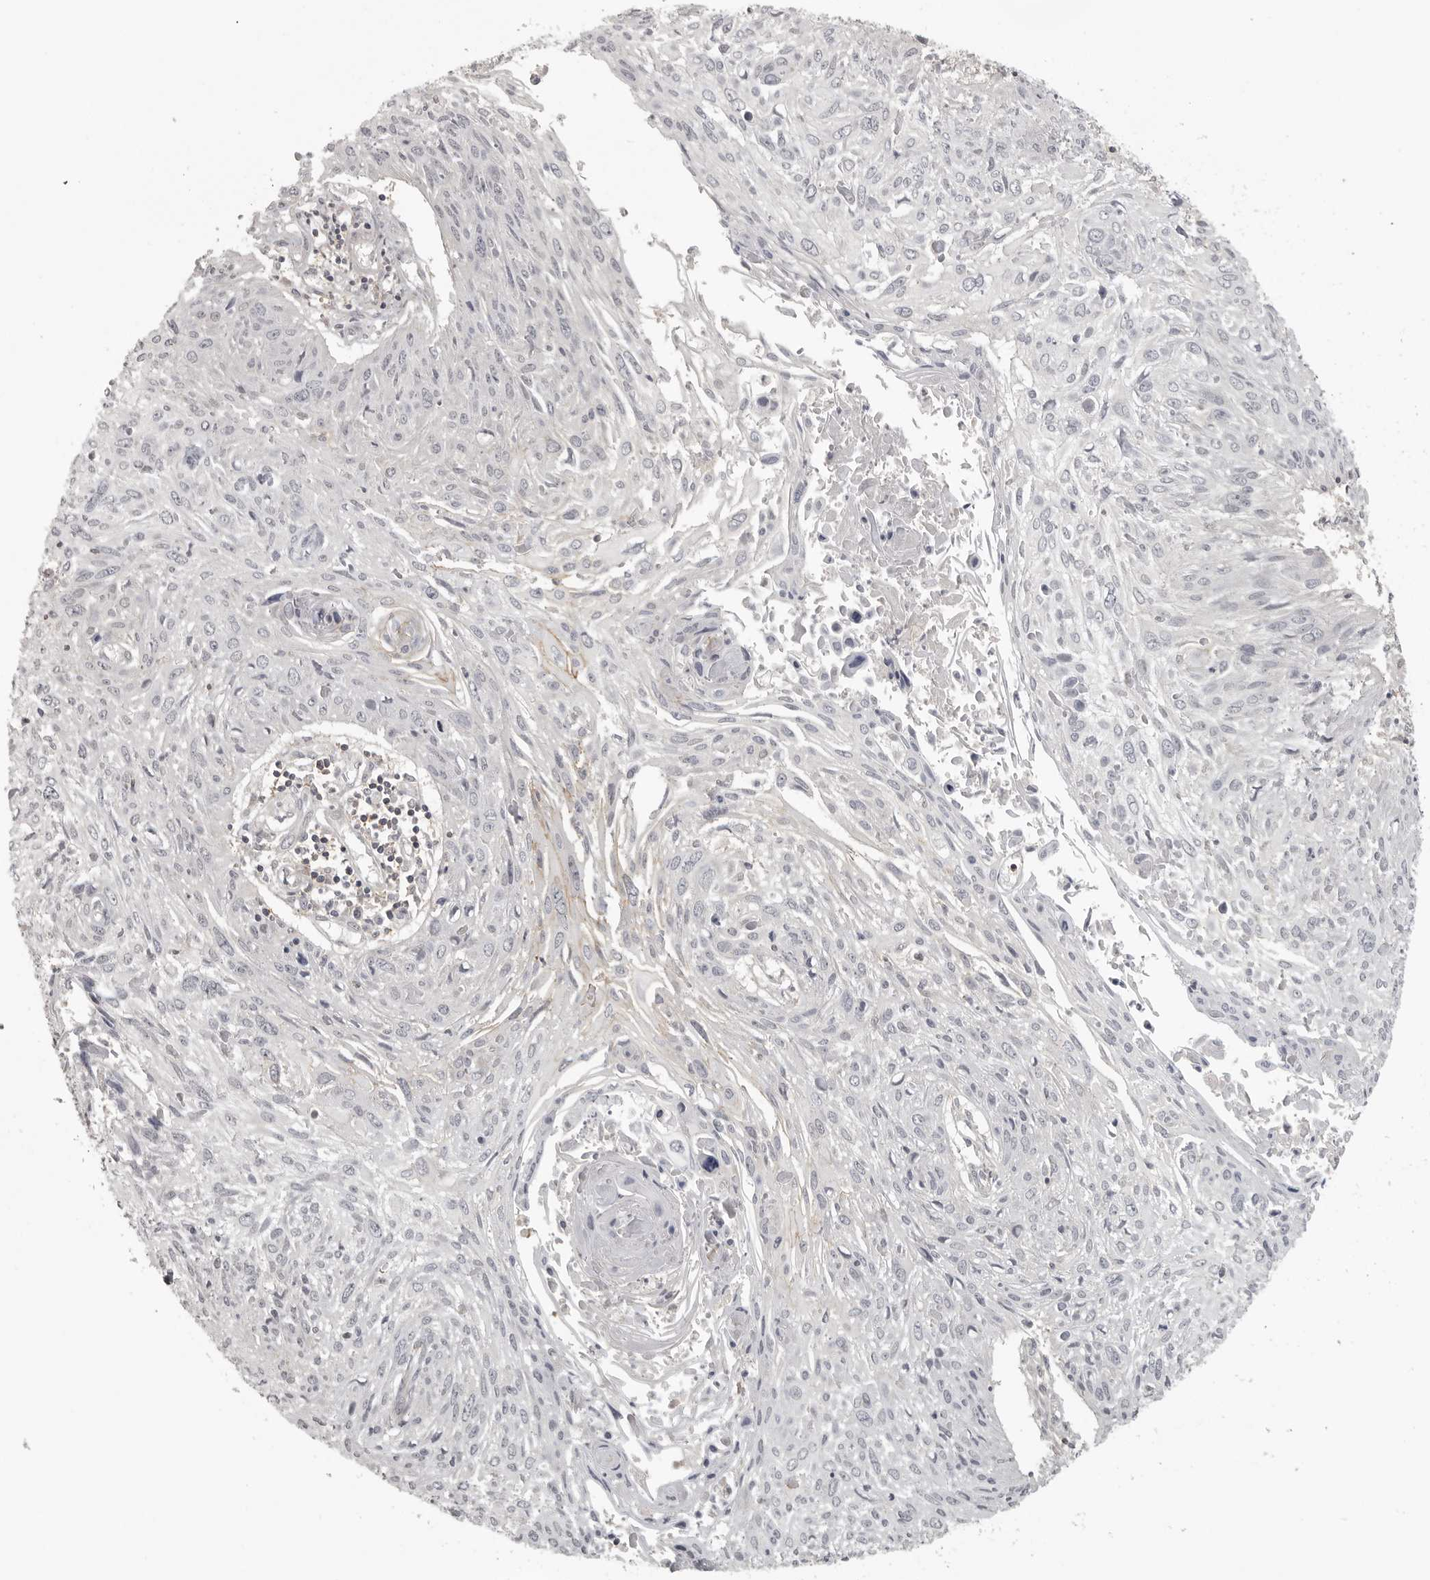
{"staining": {"intensity": "negative", "quantity": "none", "location": "none"}, "tissue": "cervical cancer", "cell_type": "Tumor cells", "image_type": "cancer", "snomed": [{"axis": "morphology", "description": "Squamous cell carcinoma, NOS"}, {"axis": "topography", "description": "Cervix"}], "caption": "Tumor cells show no significant staining in cervical cancer.", "gene": "UROD", "patient": {"sex": "female", "age": 51}}